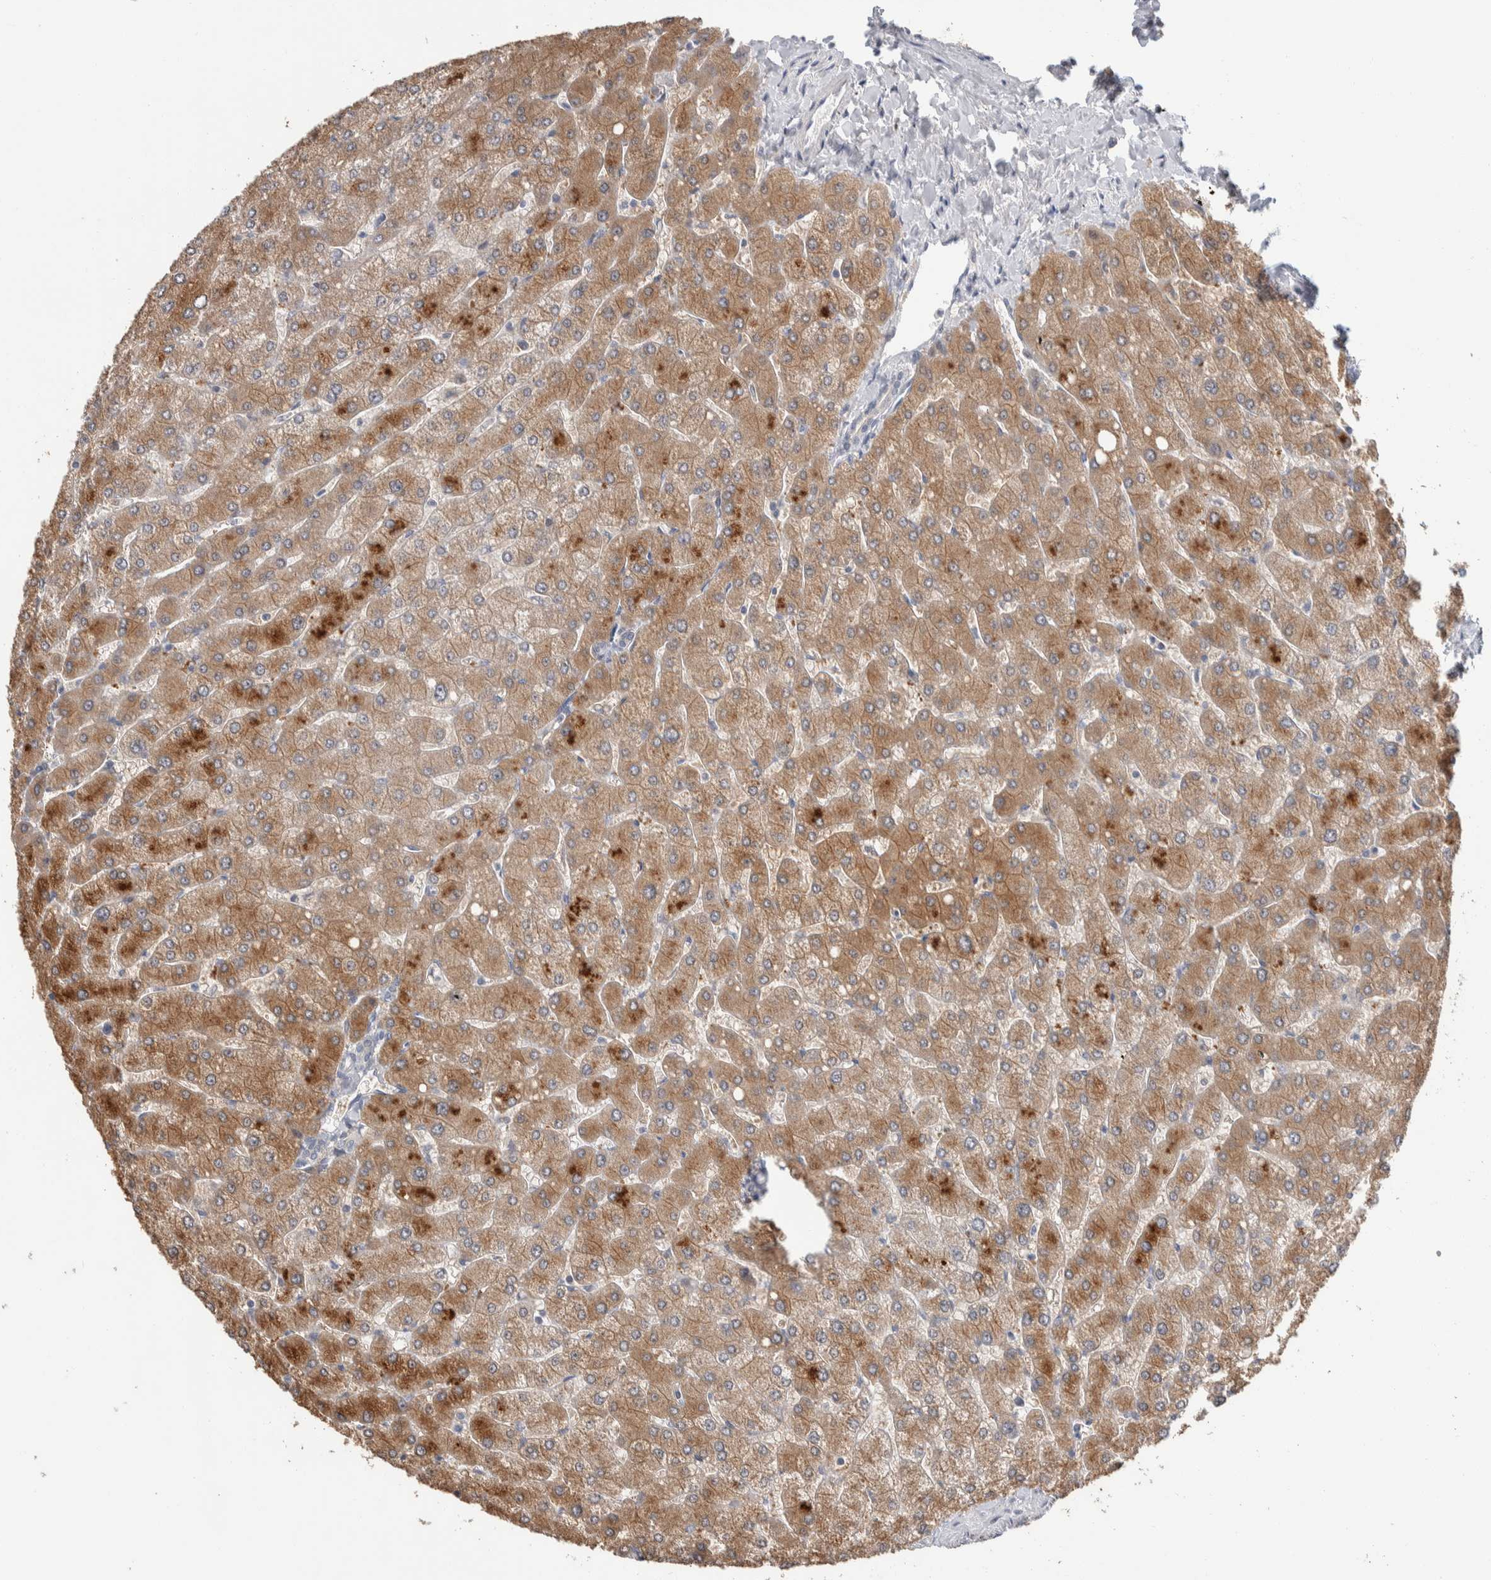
{"staining": {"intensity": "weak", "quantity": "<25%", "location": "cytoplasmic/membranous"}, "tissue": "liver", "cell_type": "Cholangiocytes", "image_type": "normal", "snomed": [{"axis": "morphology", "description": "Normal tissue, NOS"}, {"axis": "topography", "description": "Liver"}], "caption": "Immunohistochemistry (IHC) photomicrograph of benign human liver stained for a protein (brown), which displays no expression in cholangiocytes.", "gene": "SHPK", "patient": {"sex": "male", "age": 55}}